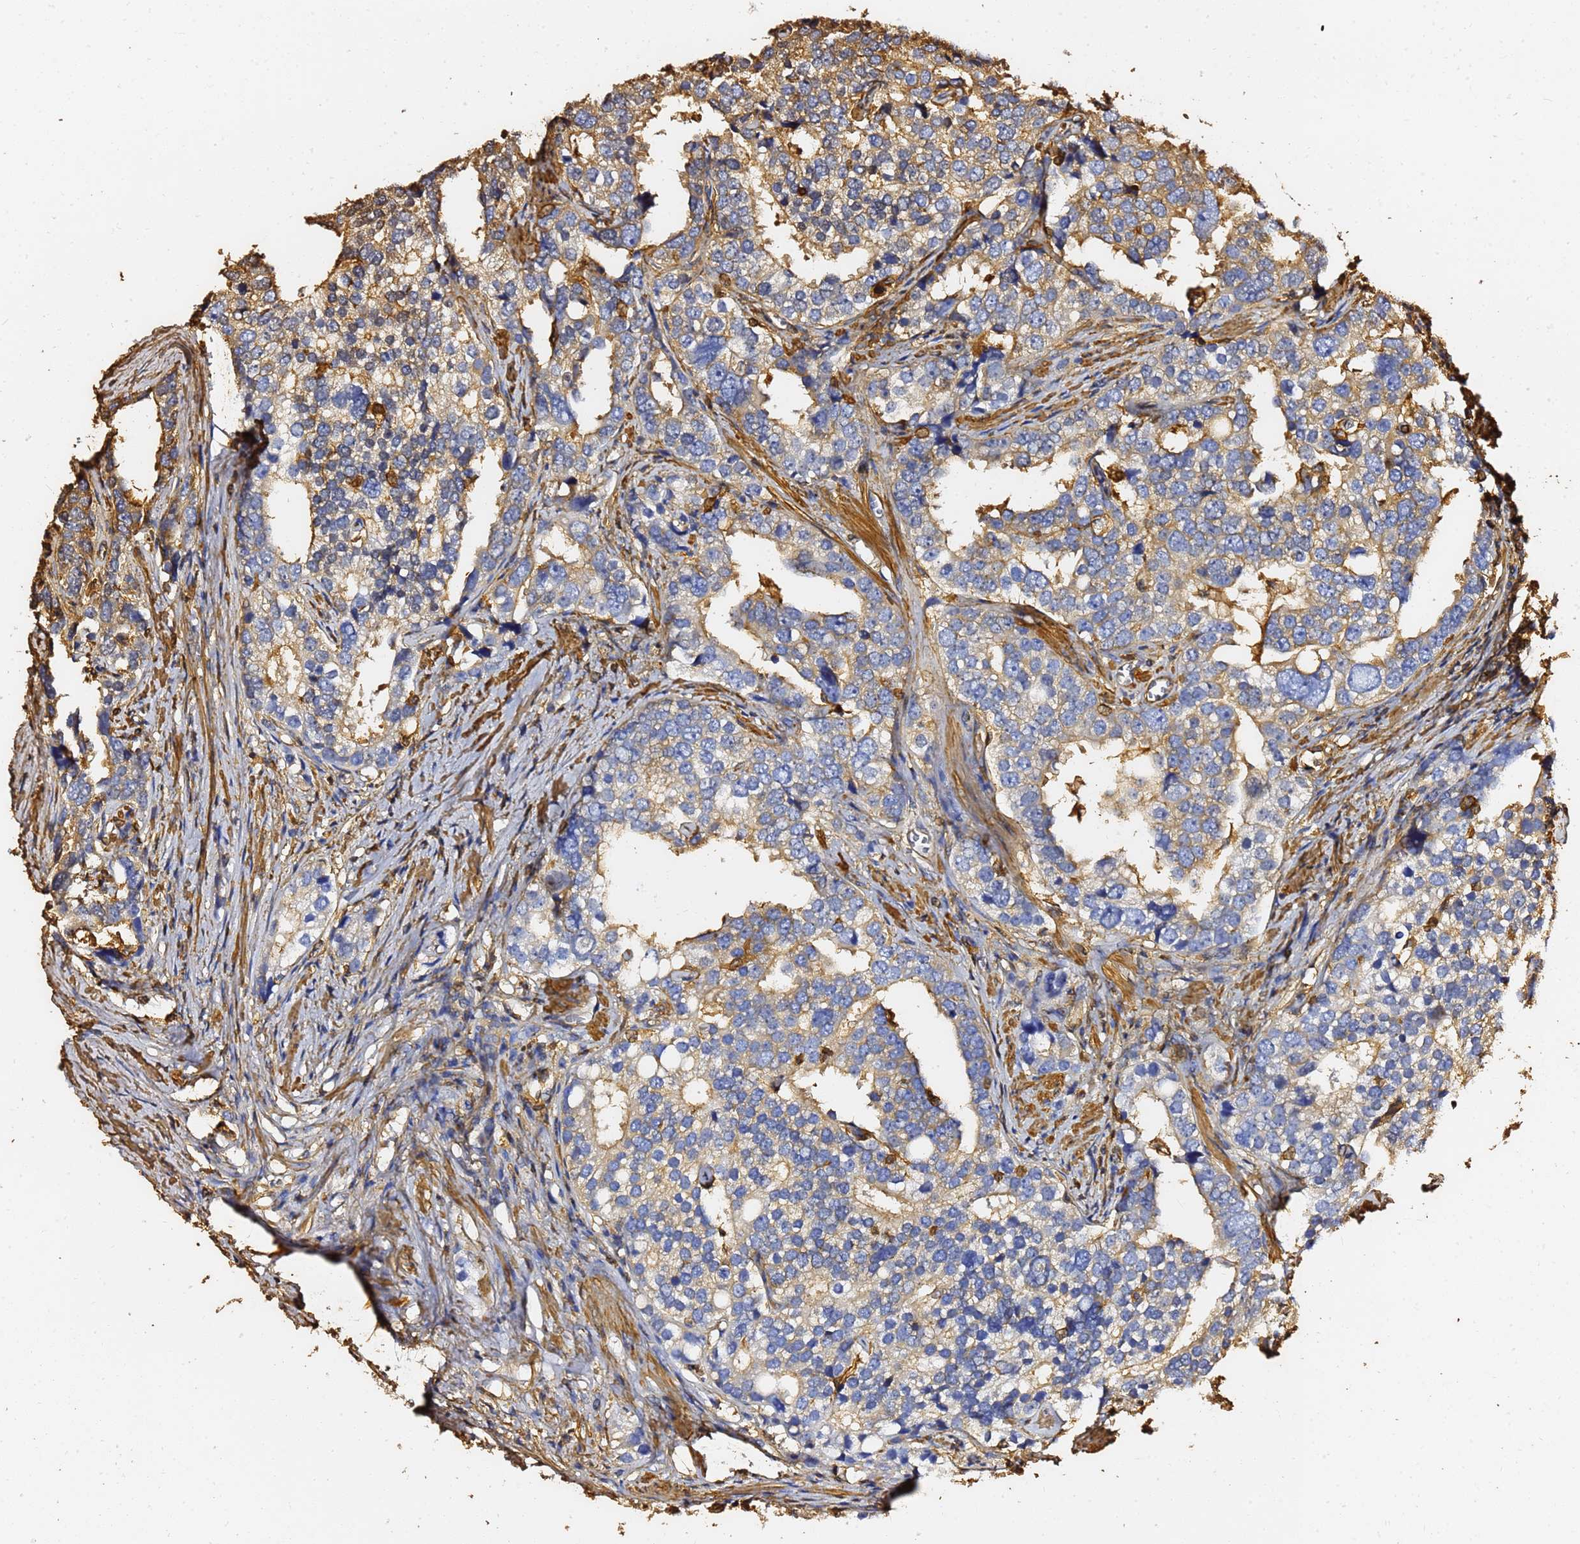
{"staining": {"intensity": "moderate", "quantity": "25%-75%", "location": "cytoplasmic/membranous"}, "tissue": "prostate cancer", "cell_type": "Tumor cells", "image_type": "cancer", "snomed": [{"axis": "morphology", "description": "Adenocarcinoma, High grade"}, {"axis": "topography", "description": "Prostate"}], "caption": "Protein staining of prostate cancer (high-grade adenocarcinoma) tissue reveals moderate cytoplasmic/membranous expression in about 25%-75% of tumor cells.", "gene": "ACTB", "patient": {"sex": "male", "age": 71}}